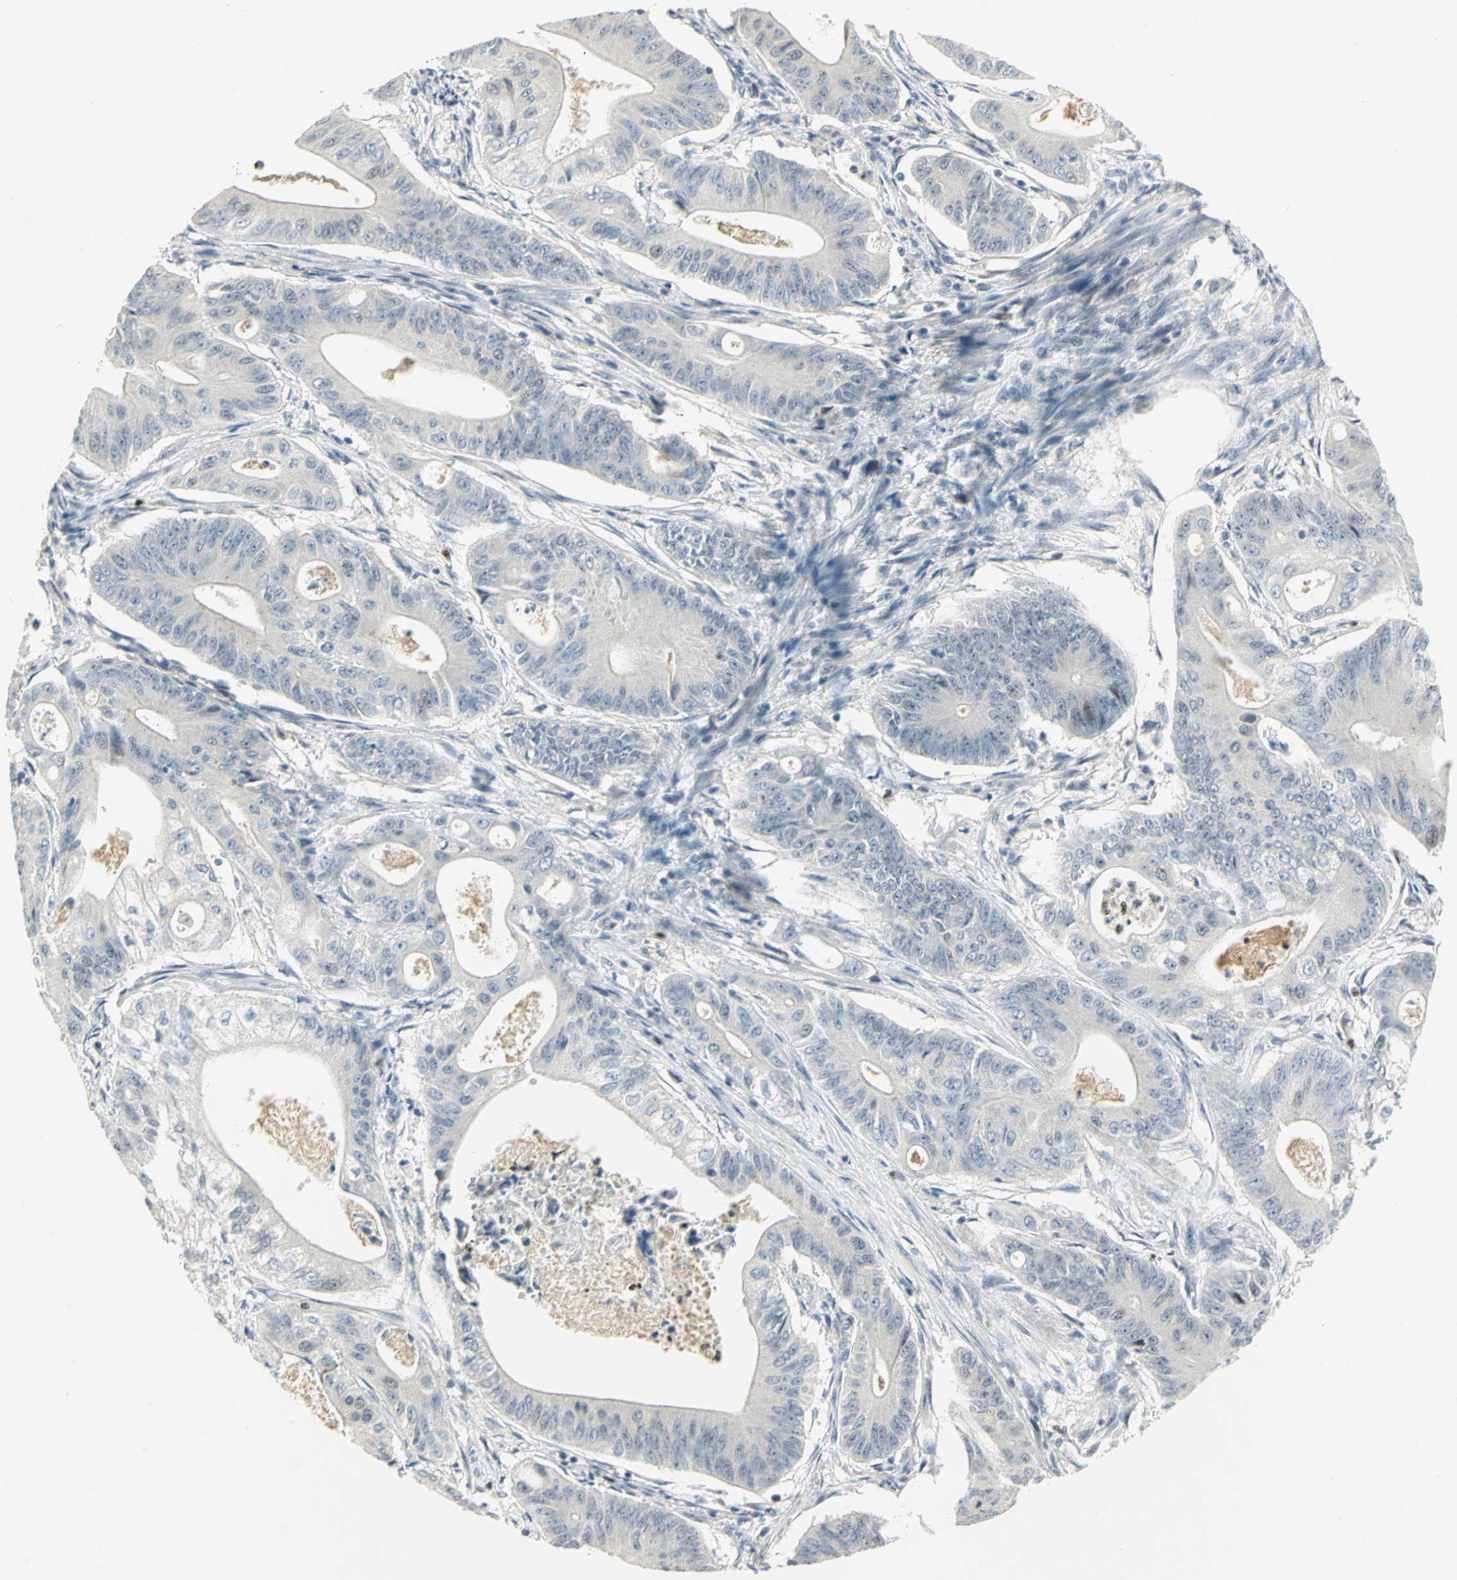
{"staining": {"intensity": "negative", "quantity": "none", "location": "none"}, "tissue": "pancreatic cancer", "cell_type": "Tumor cells", "image_type": "cancer", "snomed": [{"axis": "morphology", "description": "Normal tissue, NOS"}, {"axis": "topography", "description": "Lymph node"}], "caption": "Protein analysis of pancreatic cancer reveals no significant staining in tumor cells.", "gene": "BCL6", "patient": {"sex": "male", "age": 62}}